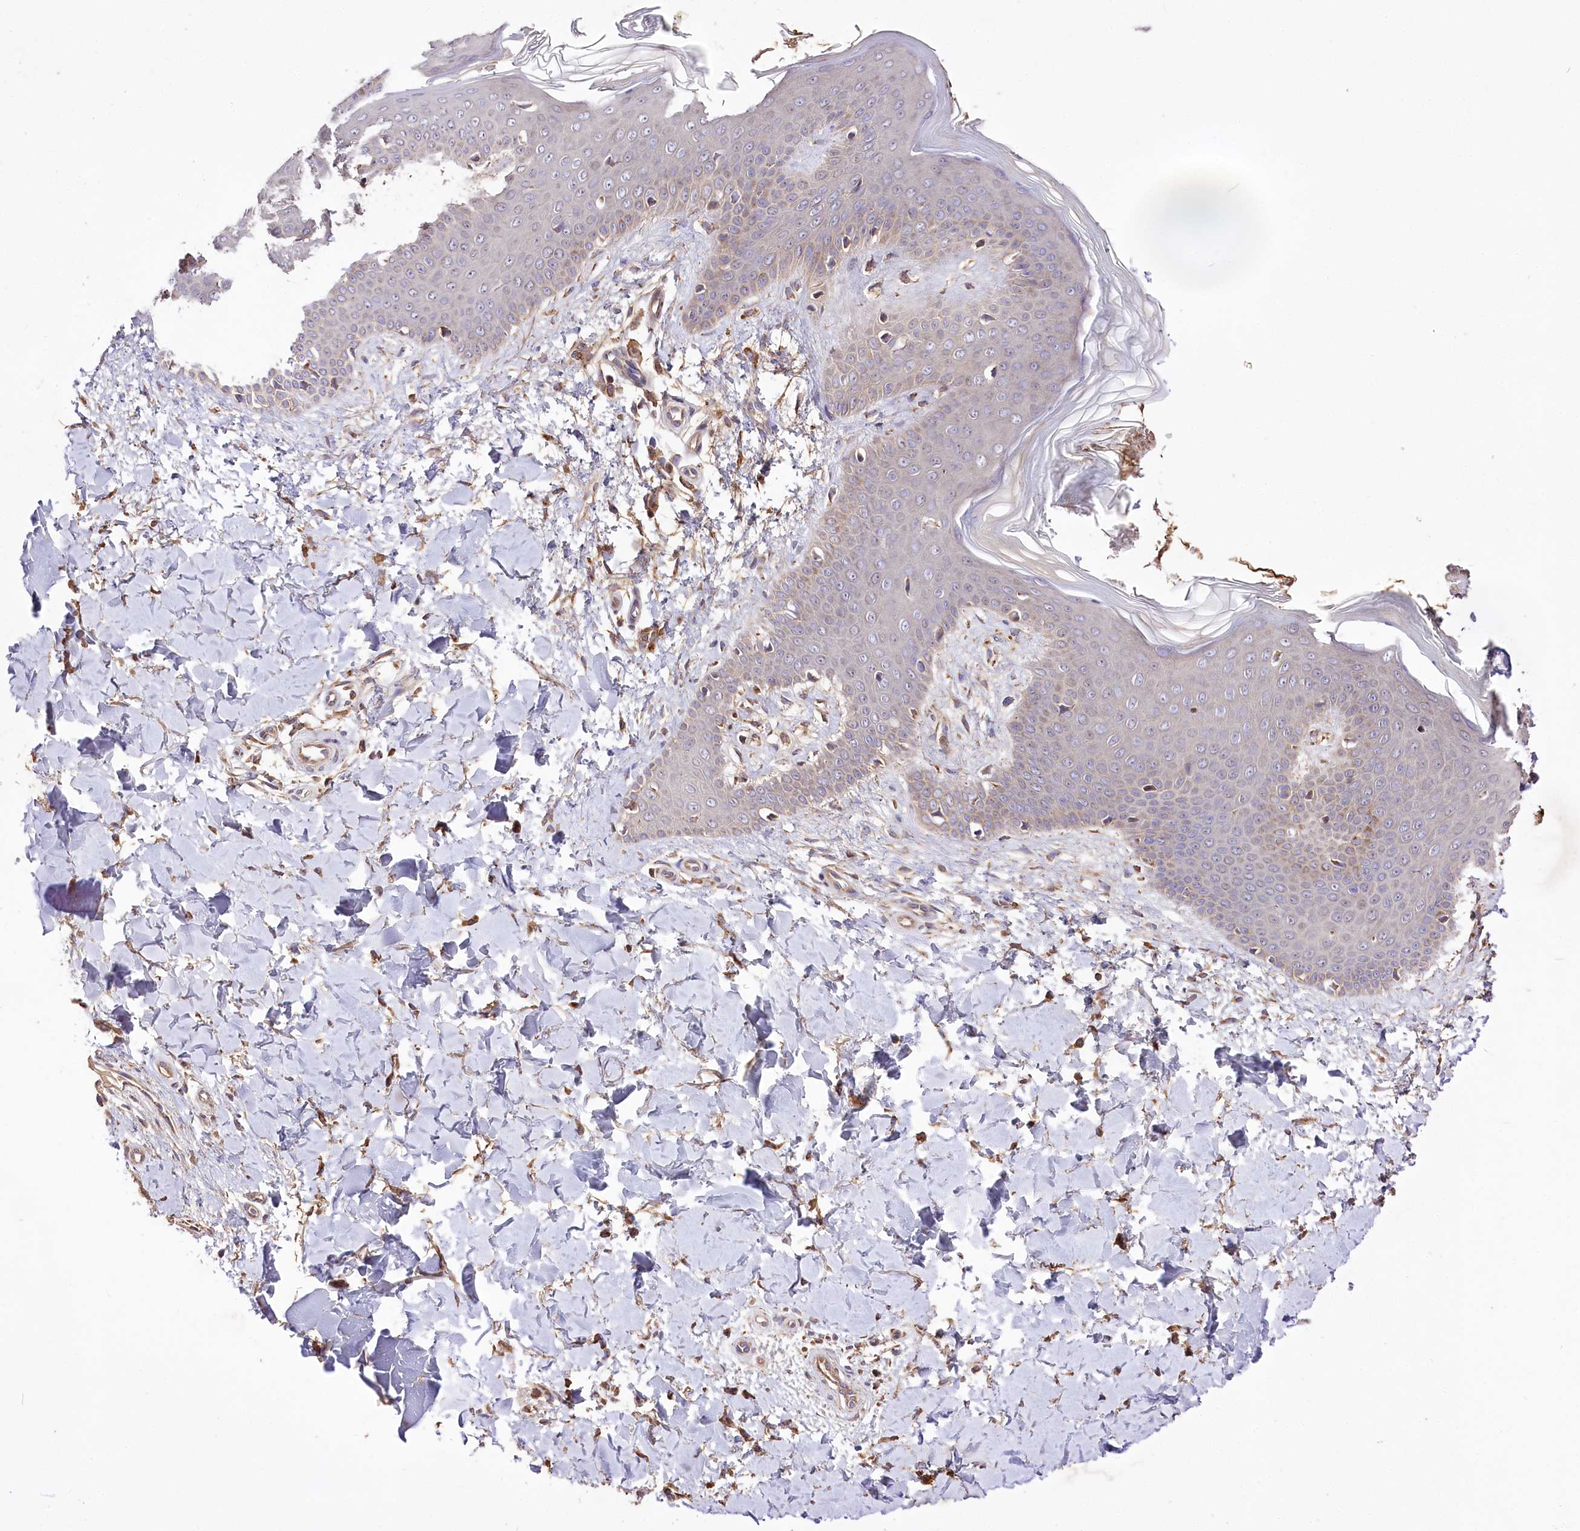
{"staining": {"intensity": "moderate", "quantity": ">75%", "location": "cytoplasmic/membranous"}, "tissue": "skin", "cell_type": "Fibroblasts", "image_type": "normal", "snomed": [{"axis": "morphology", "description": "Normal tissue, NOS"}, {"axis": "topography", "description": "Skin"}], "caption": "The micrograph displays staining of unremarkable skin, revealing moderate cytoplasmic/membranous protein expression (brown color) within fibroblasts. The staining was performed using DAB to visualize the protein expression in brown, while the nuclei were stained in blue with hematoxylin (Magnification: 20x).", "gene": "WWC1", "patient": {"sex": "male", "age": 36}}